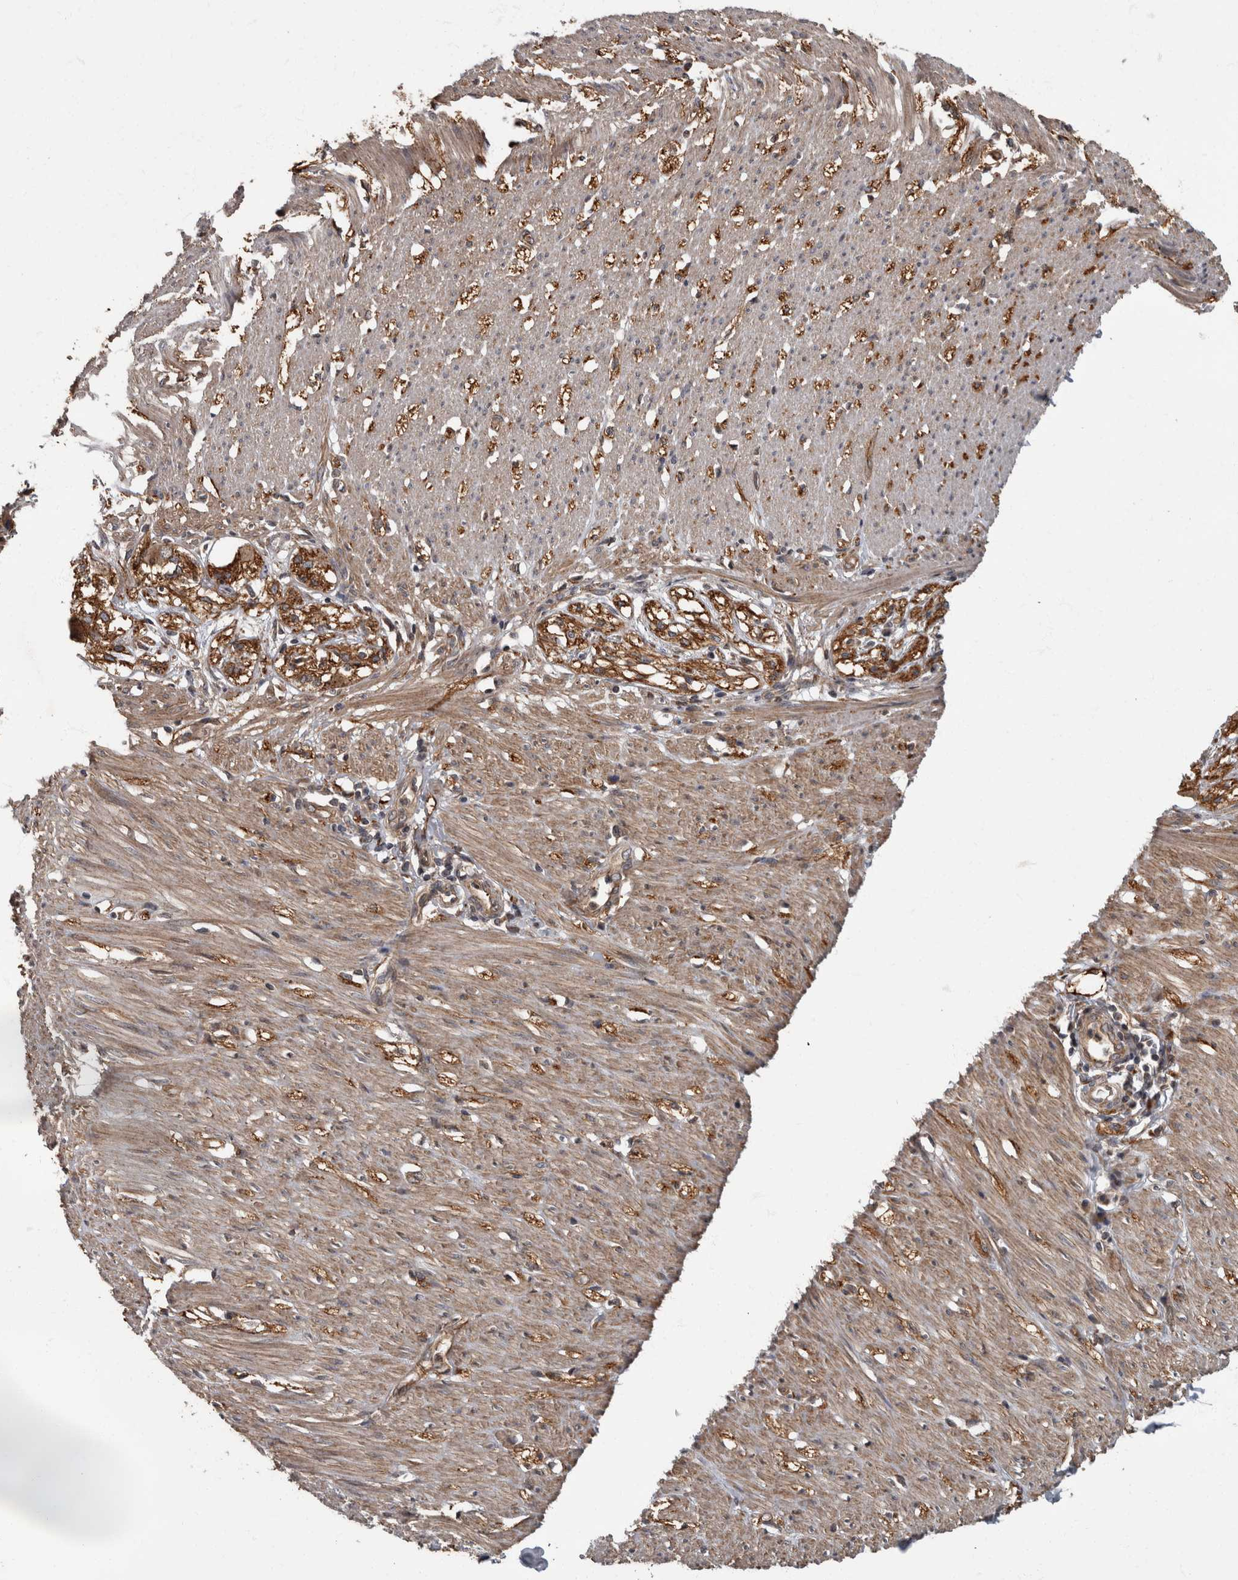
{"staining": {"intensity": "moderate", "quantity": ">75%", "location": "cytoplasmic/membranous"}, "tissue": "smooth muscle", "cell_type": "Smooth muscle cells", "image_type": "normal", "snomed": [{"axis": "morphology", "description": "Normal tissue, NOS"}, {"axis": "morphology", "description": "Adenocarcinoma, NOS"}, {"axis": "topography", "description": "Colon"}, {"axis": "topography", "description": "Peripheral nerve tissue"}], "caption": "This photomicrograph displays normal smooth muscle stained with immunohistochemistry (IHC) to label a protein in brown. The cytoplasmic/membranous of smooth muscle cells show moderate positivity for the protein. Nuclei are counter-stained blue.", "gene": "VEGFD", "patient": {"sex": "male", "age": 14}}